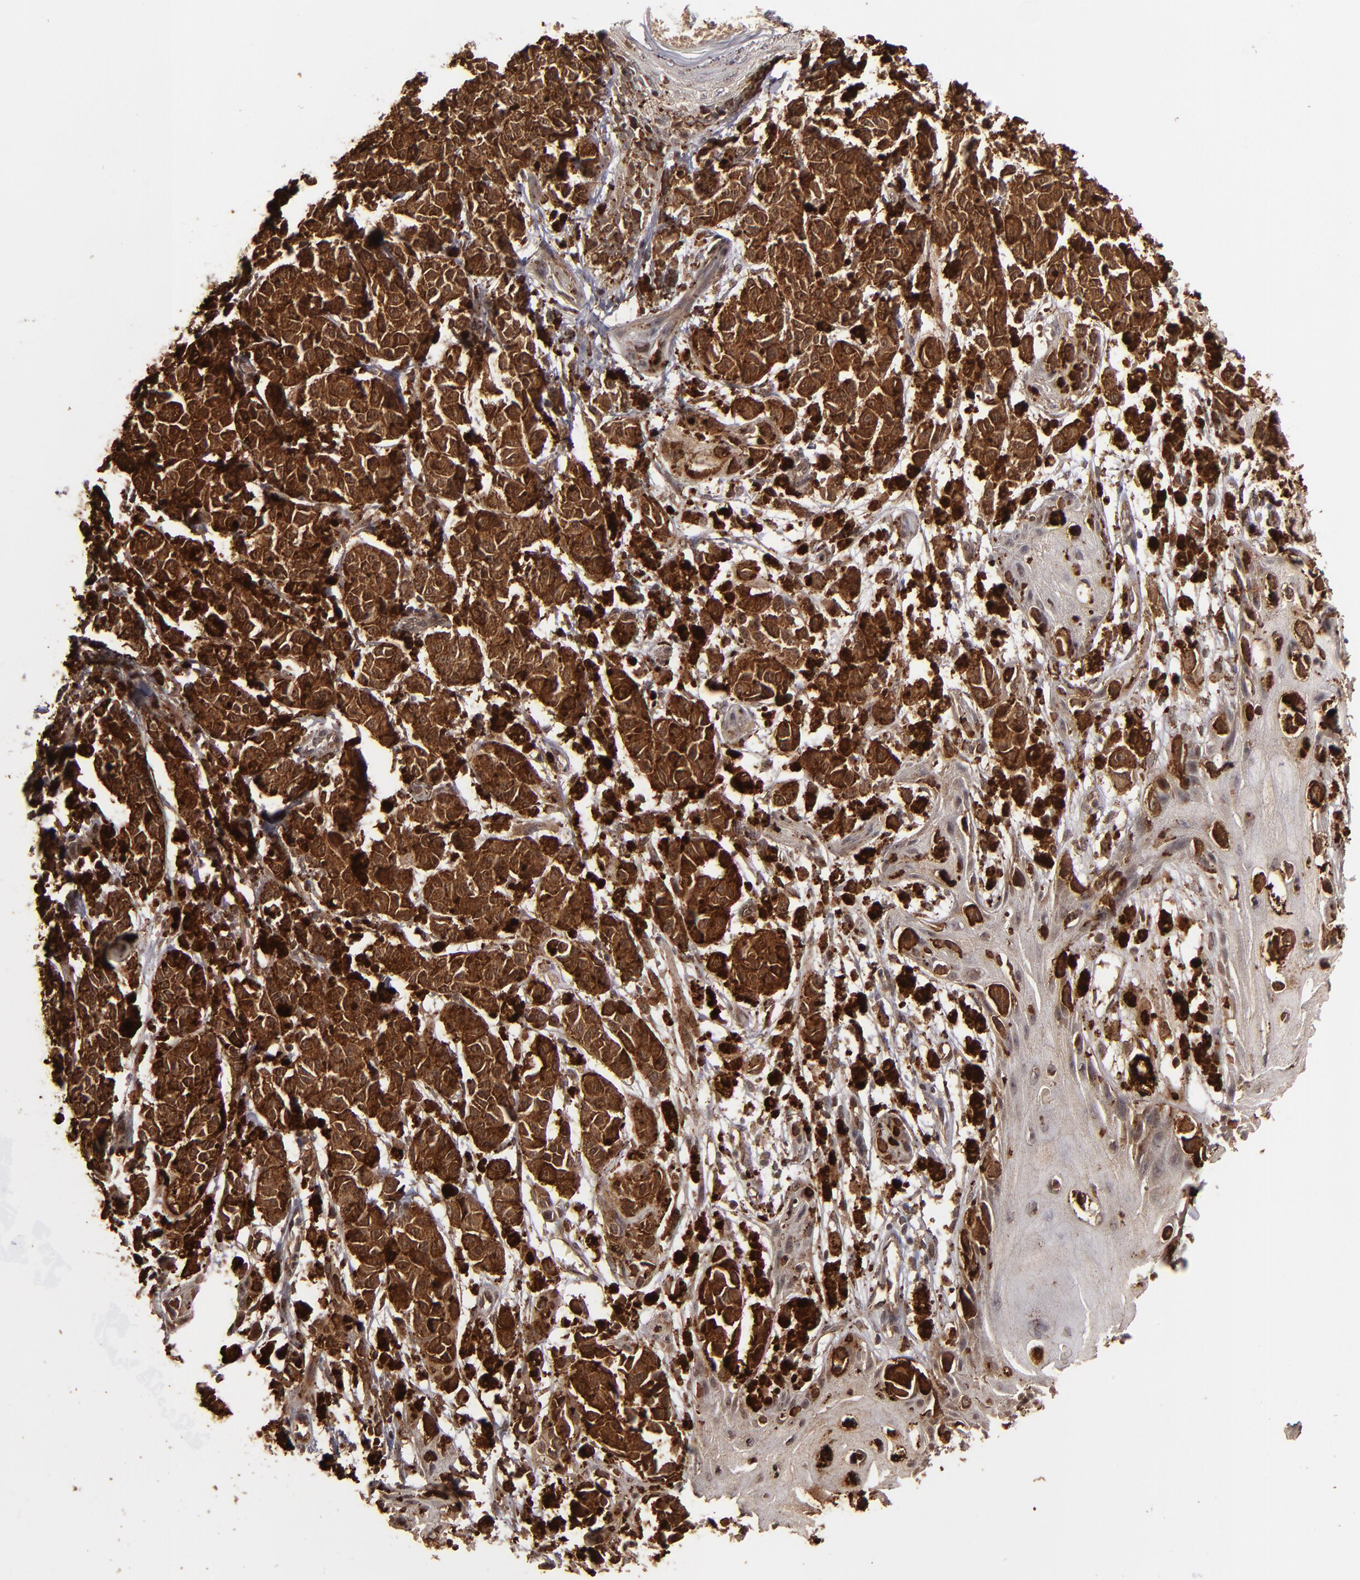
{"staining": {"intensity": "strong", "quantity": ">75%", "location": "cytoplasmic/membranous"}, "tissue": "melanoma", "cell_type": "Tumor cells", "image_type": "cancer", "snomed": [{"axis": "morphology", "description": "Malignant melanoma, NOS"}, {"axis": "topography", "description": "Skin"}], "caption": "This is an image of immunohistochemistry (IHC) staining of malignant melanoma, which shows strong expression in the cytoplasmic/membranous of tumor cells.", "gene": "TENM1", "patient": {"sex": "male", "age": 76}}